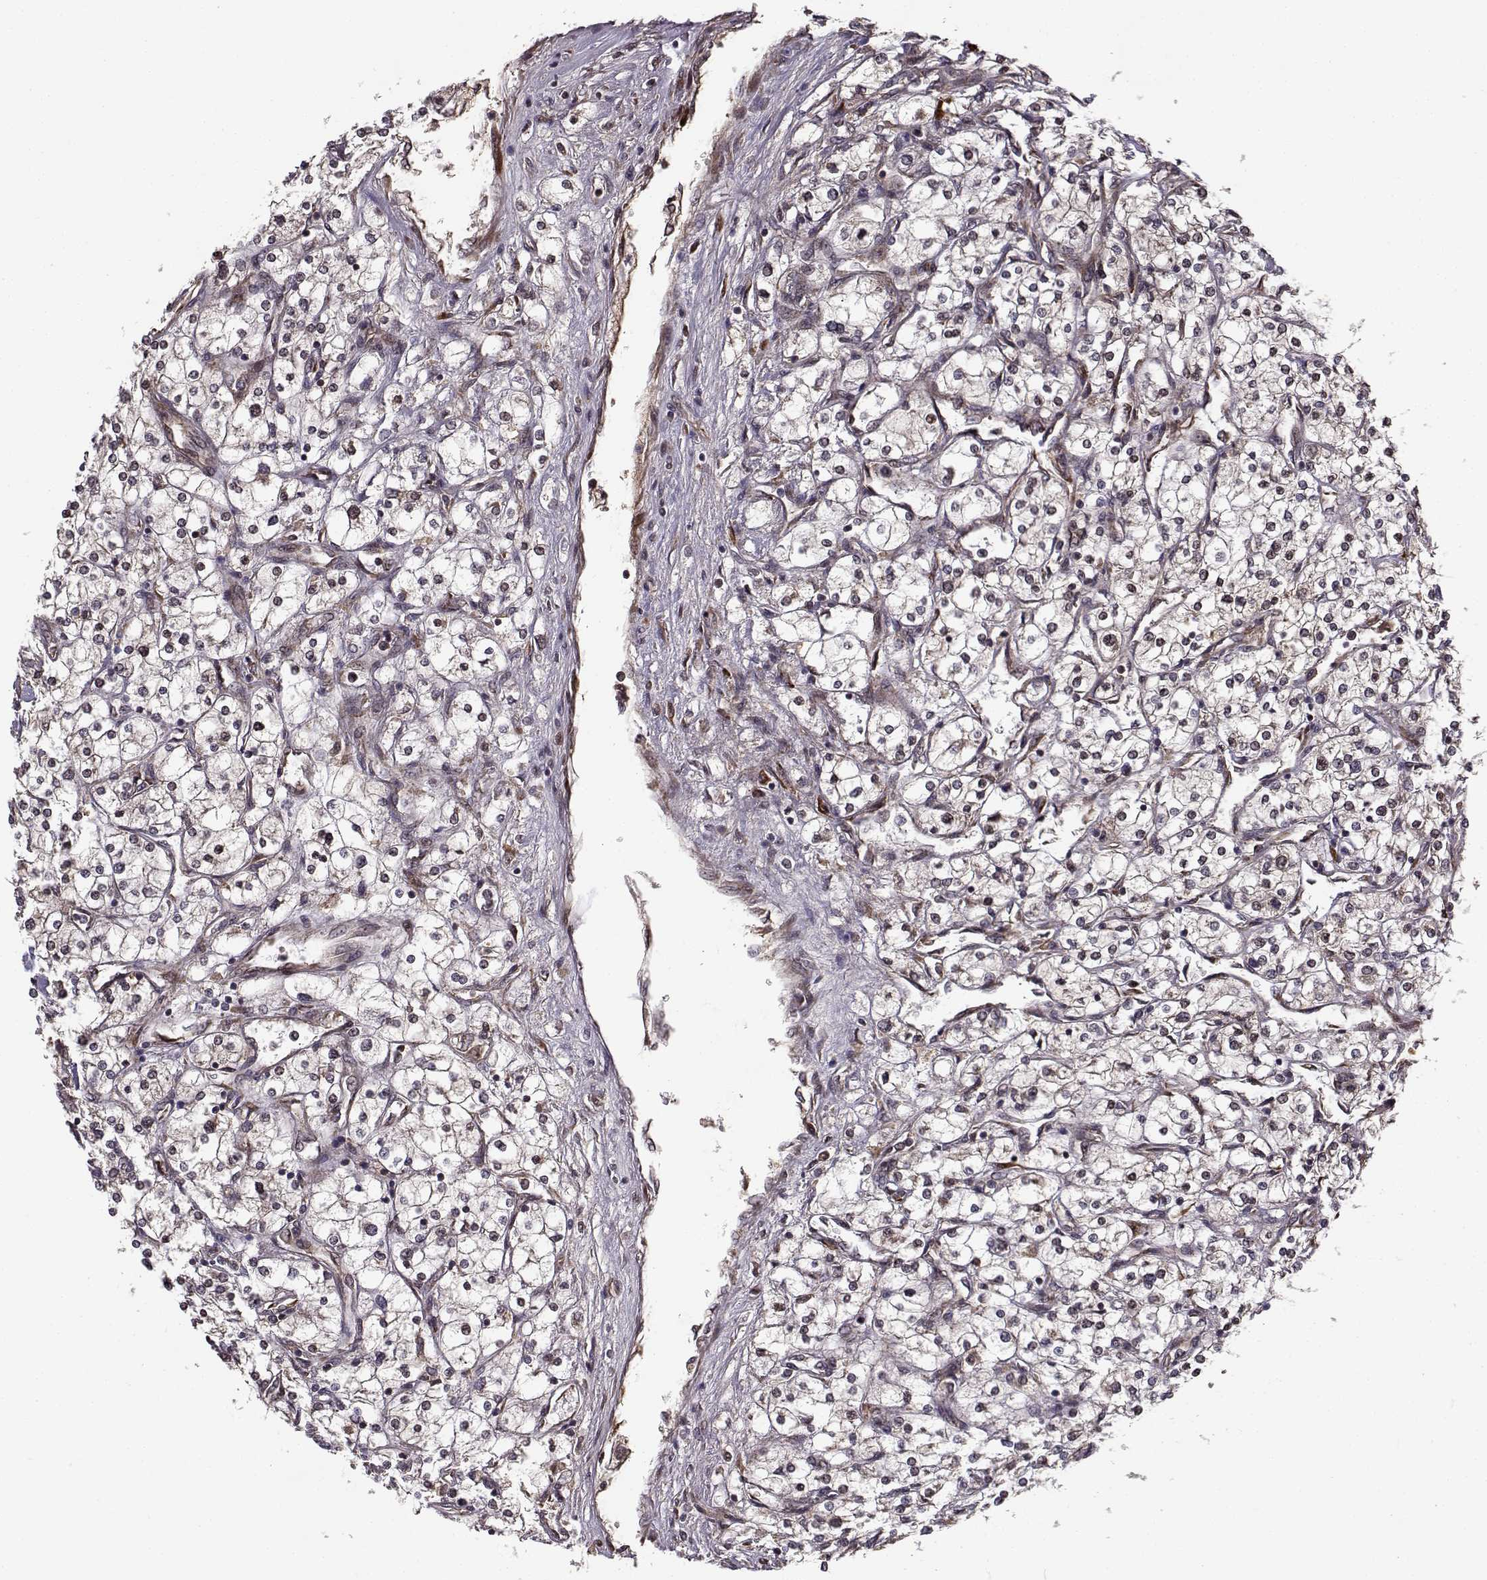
{"staining": {"intensity": "weak", "quantity": "<25%", "location": "cytoplasmic/membranous"}, "tissue": "renal cancer", "cell_type": "Tumor cells", "image_type": "cancer", "snomed": [{"axis": "morphology", "description": "Adenocarcinoma, NOS"}, {"axis": "topography", "description": "Kidney"}], "caption": "Immunohistochemistry (IHC) of human renal cancer (adenocarcinoma) demonstrates no expression in tumor cells.", "gene": "RPL31", "patient": {"sex": "male", "age": 80}}